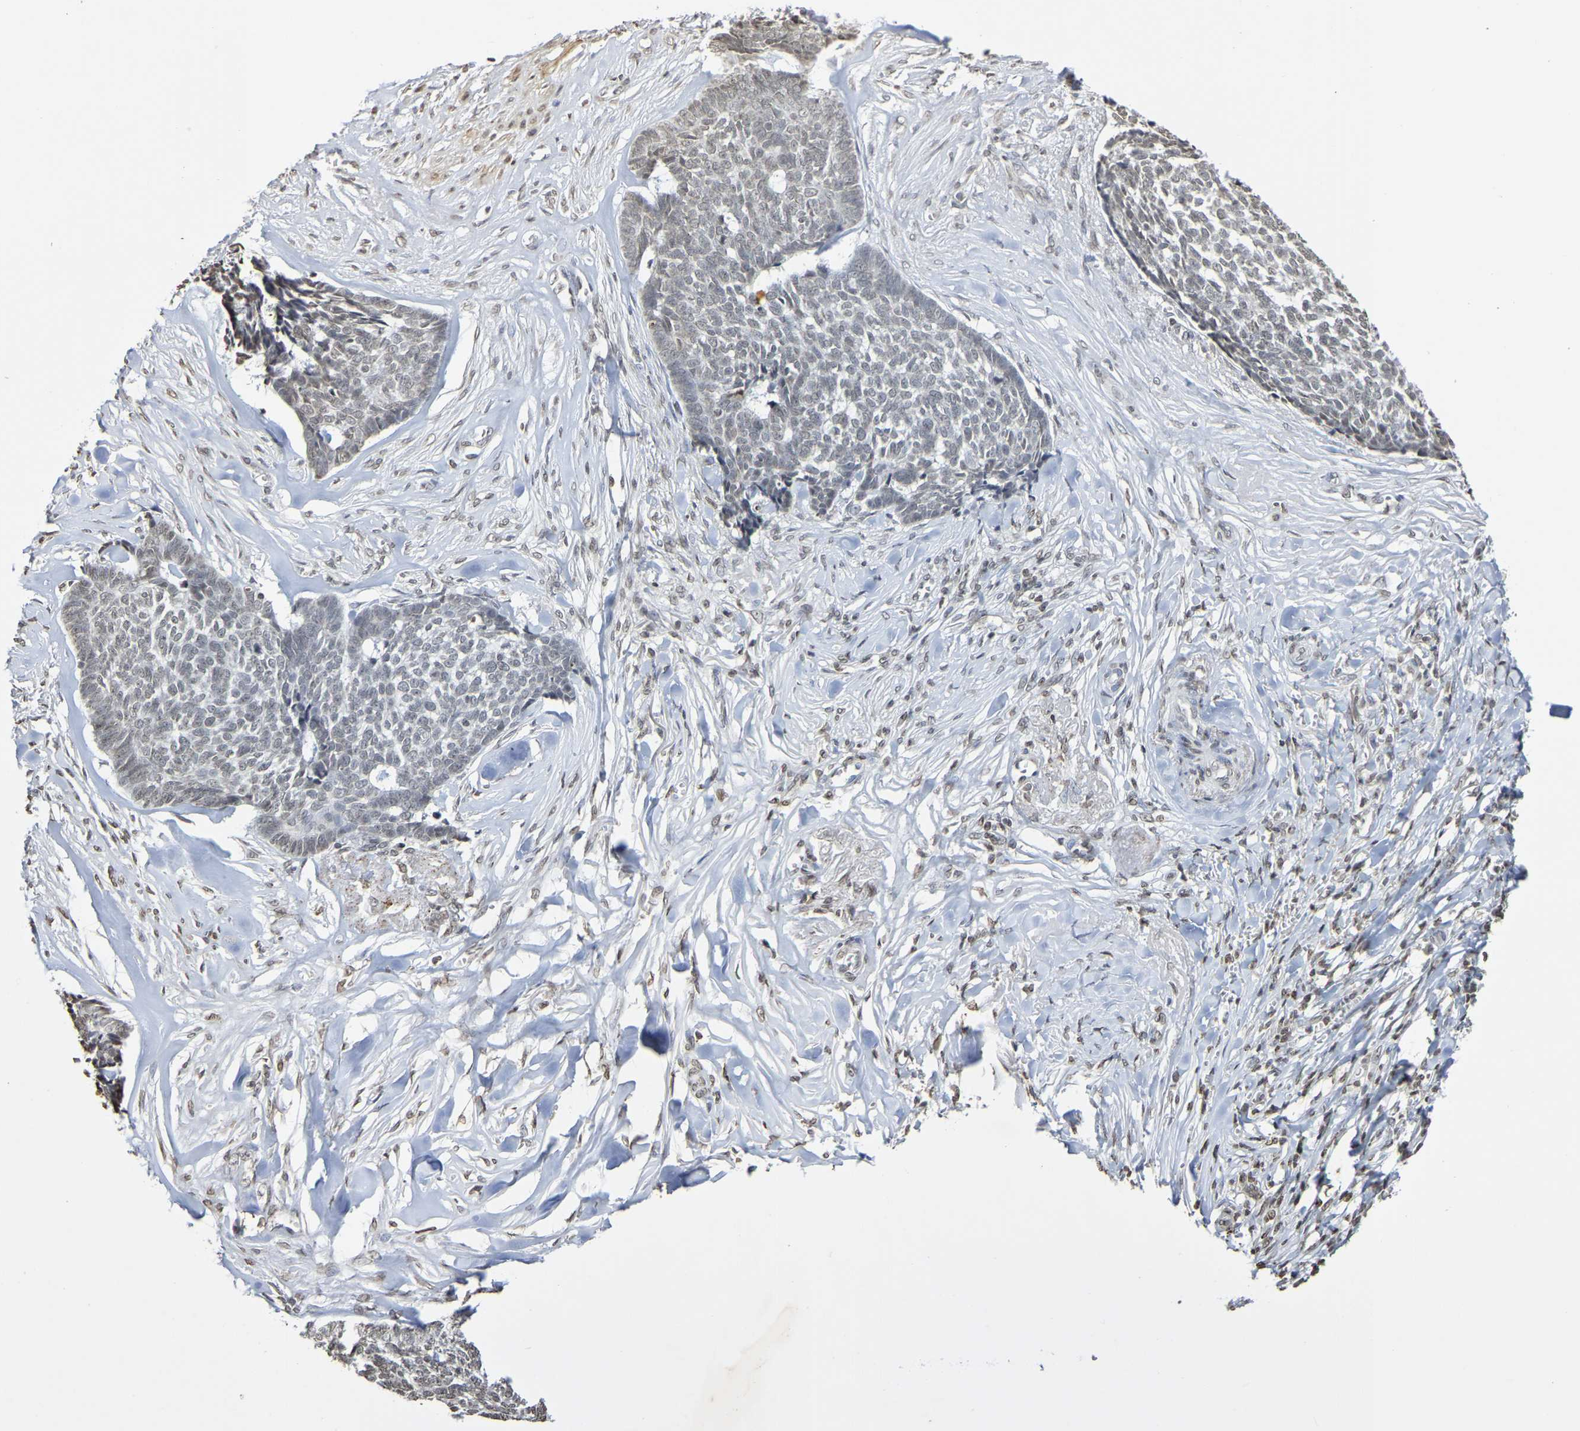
{"staining": {"intensity": "weak", "quantity": "<25%", "location": "nuclear"}, "tissue": "skin cancer", "cell_type": "Tumor cells", "image_type": "cancer", "snomed": [{"axis": "morphology", "description": "Basal cell carcinoma"}, {"axis": "topography", "description": "Skin"}], "caption": "Skin cancer was stained to show a protein in brown. There is no significant positivity in tumor cells. The staining was performed using DAB (3,3'-diaminobenzidine) to visualize the protein expression in brown, while the nuclei were stained in blue with hematoxylin (Magnification: 20x).", "gene": "ATF4", "patient": {"sex": "male", "age": 84}}